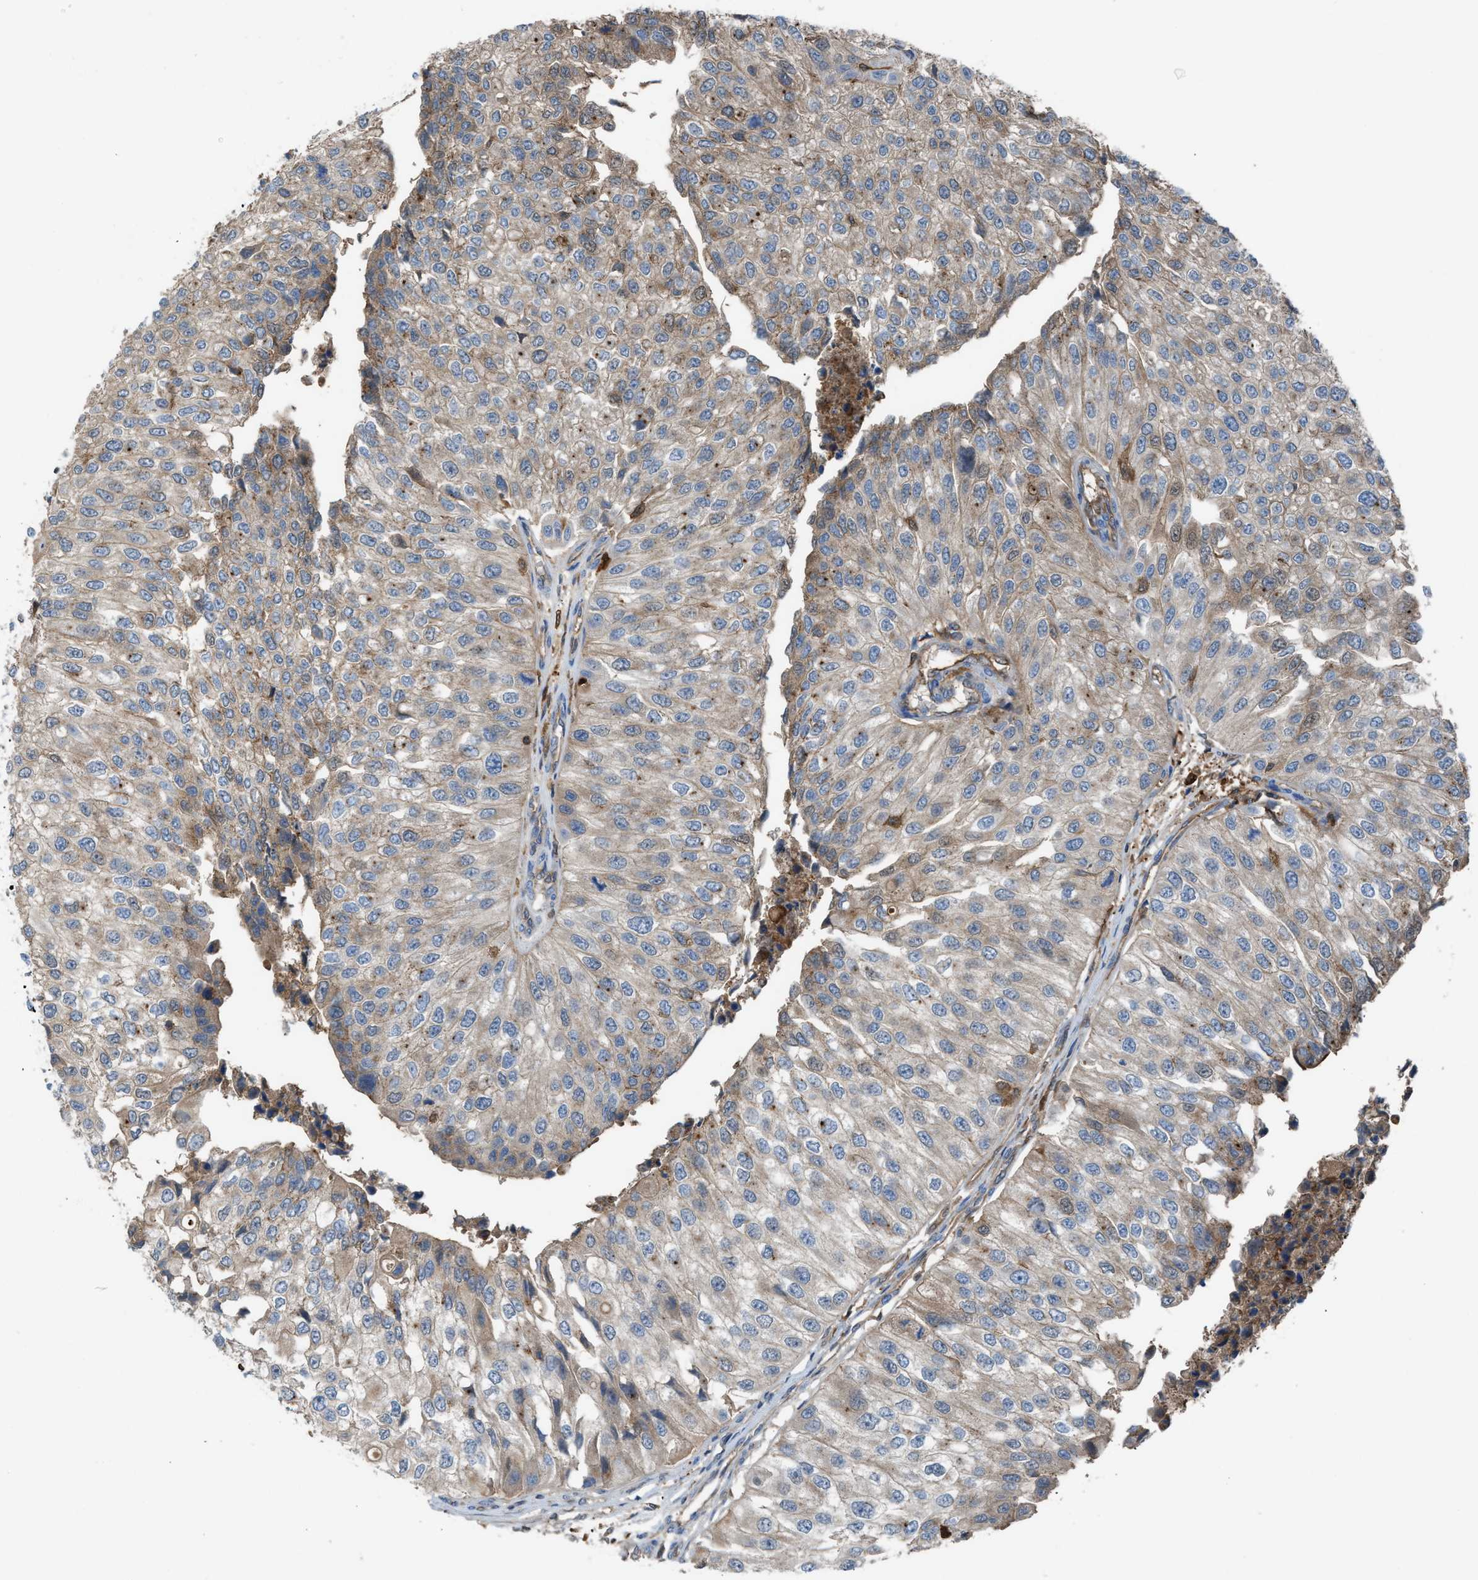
{"staining": {"intensity": "weak", "quantity": "<25%", "location": "cytoplasmic/membranous"}, "tissue": "urothelial cancer", "cell_type": "Tumor cells", "image_type": "cancer", "snomed": [{"axis": "morphology", "description": "Urothelial carcinoma, High grade"}, {"axis": "topography", "description": "Kidney"}, {"axis": "topography", "description": "Urinary bladder"}], "caption": "Tumor cells are negative for brown protein staining in urothelial carcinoma (high-grade).", "gene": "TPK1", "patient": {"sex": "male", "age": 77}}